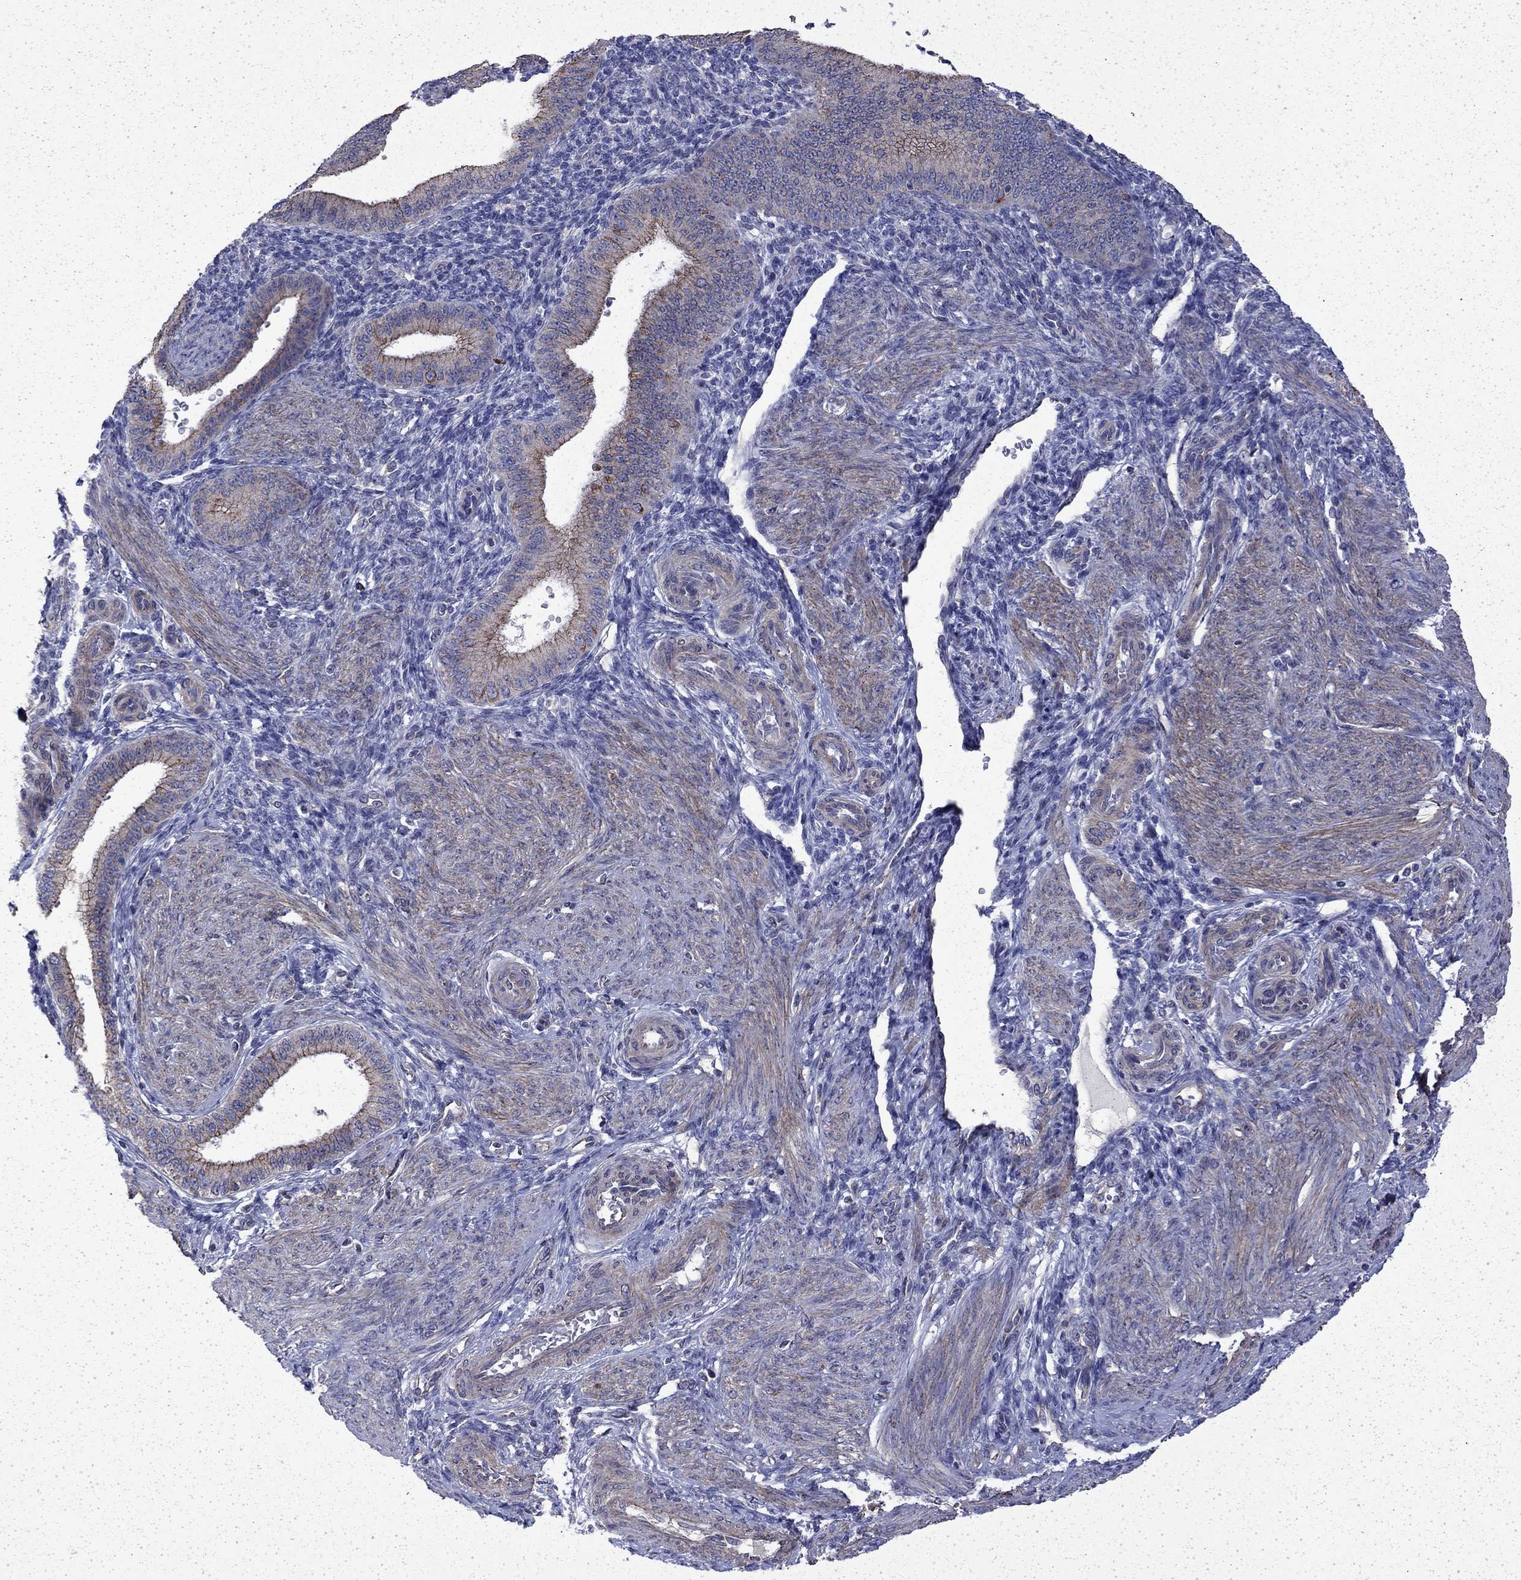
{"staining": {"intensity": "negative", "quantity": "none", "location": "none"}, "tissue": "endometrium", "cell_type": "Cells in endometrial stroma", "image_type": "normal", "snomed": [{"axis": "morphology", "description": "Normal tissue, NOS"}, {"axis": "topography", "description": "Endometrium"}], "caption": "IHC of unremarkable human endometrium exhibits no positivity in cells in endometrial stroma.", "gene": "DTNA", "patient": {"sex": "female", "age": 39}}